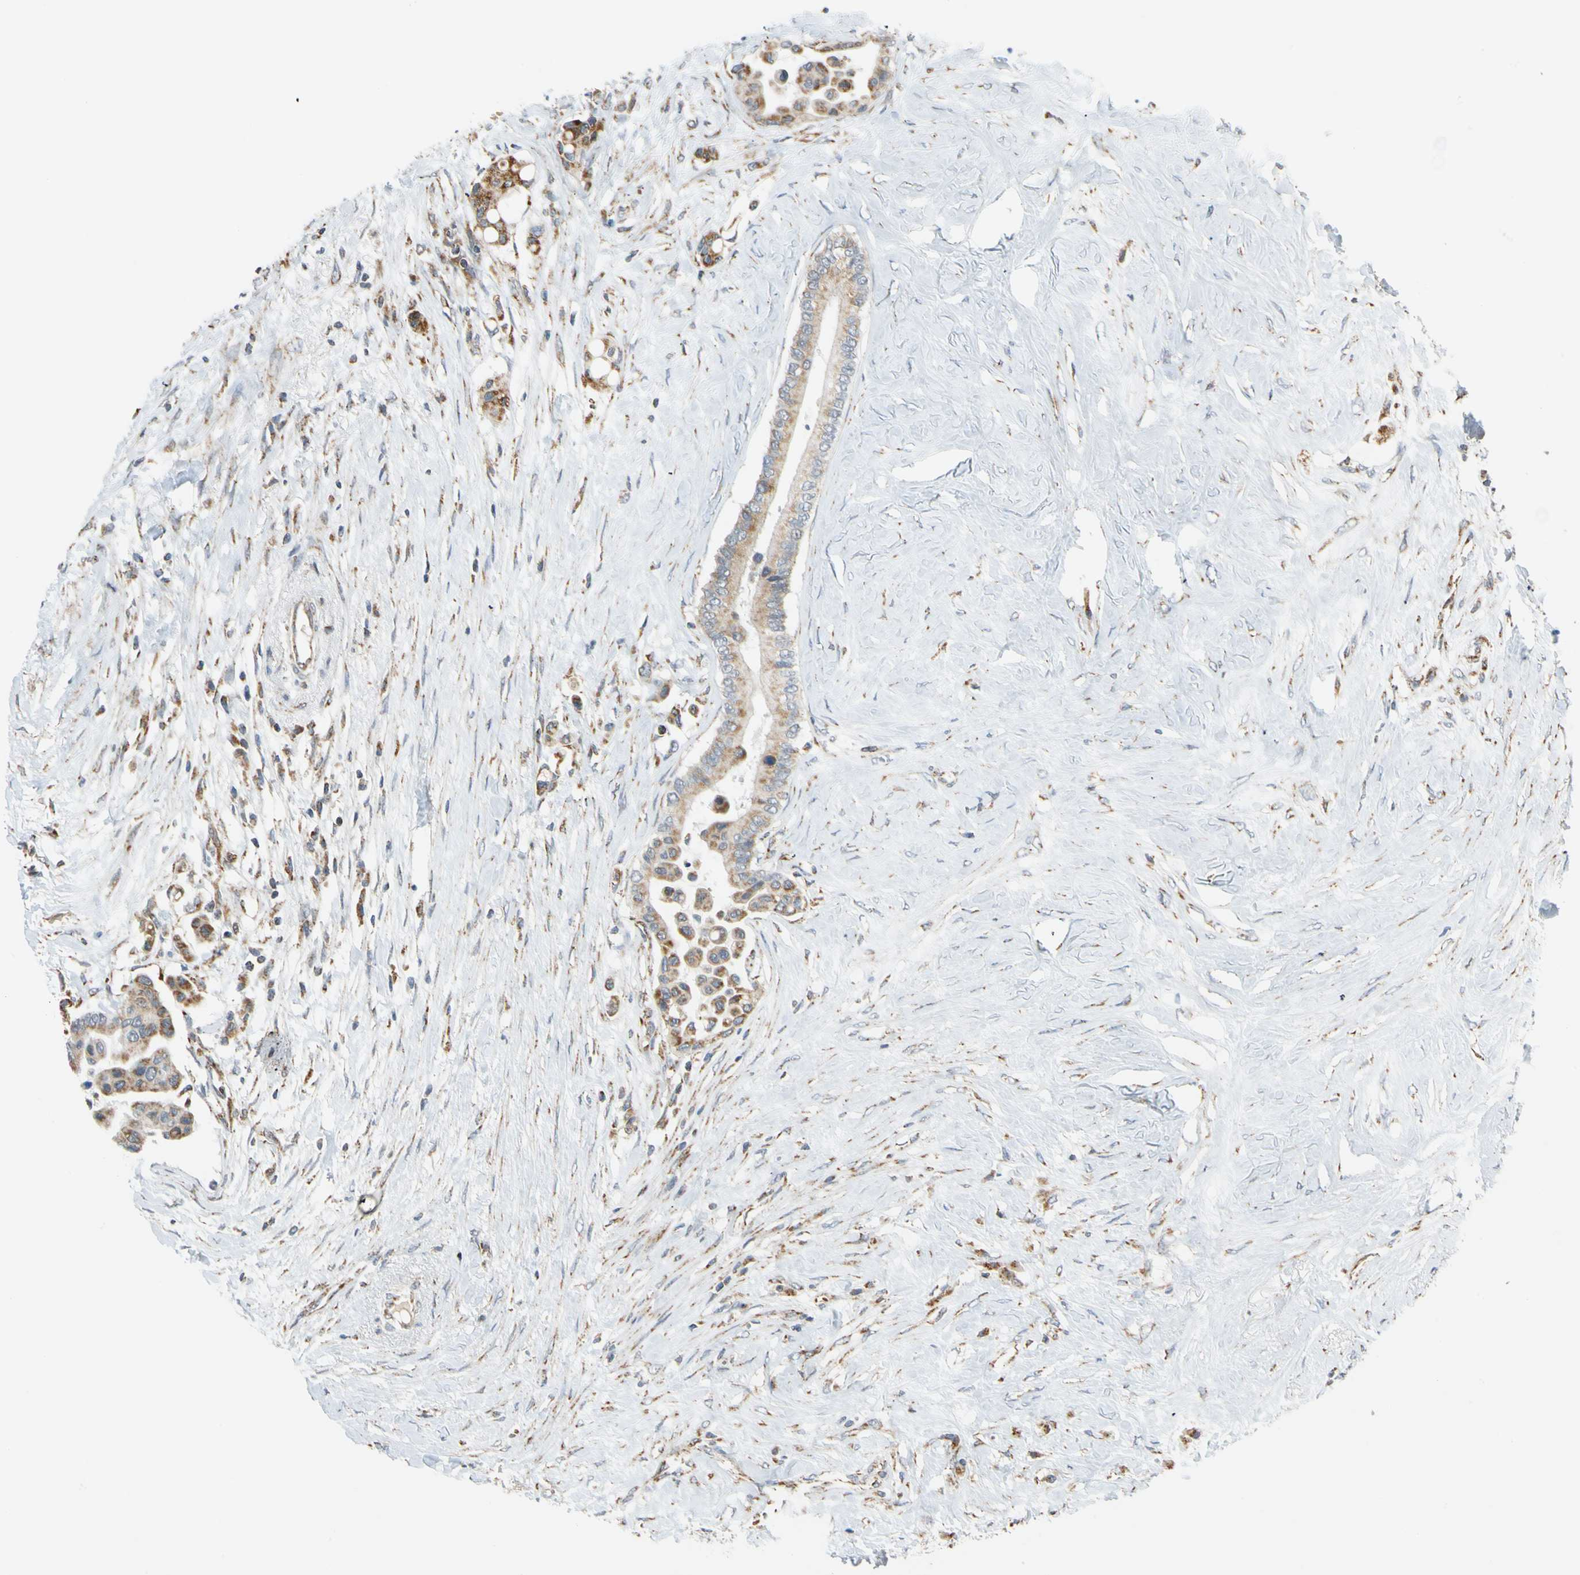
{"staining": {"intensity": "moderate", "quantity": "25%-75%", "location": "cytoplasmic/membranous"}, "tissue": "colorectal cancer", "cell_type": "Tumor cells", "image_type": "cancer", "snomed": [{"axis": "morphology", "description": "Normal tissue, NOS"}, {"axis": "morphology", "description": "Adenocarcinoma, NOS"}, {"axis": "topography", "description": "Colon"}], "caption": "Immunohistochemical staining of adenocarcinoma (colorectal) displays medium levels of moderate cytoplasmic/membranous staining in approximately 25%-75% of tumor cells.", "gene": "SFXN3", "patient": {"sex": "male", "age": 82}}